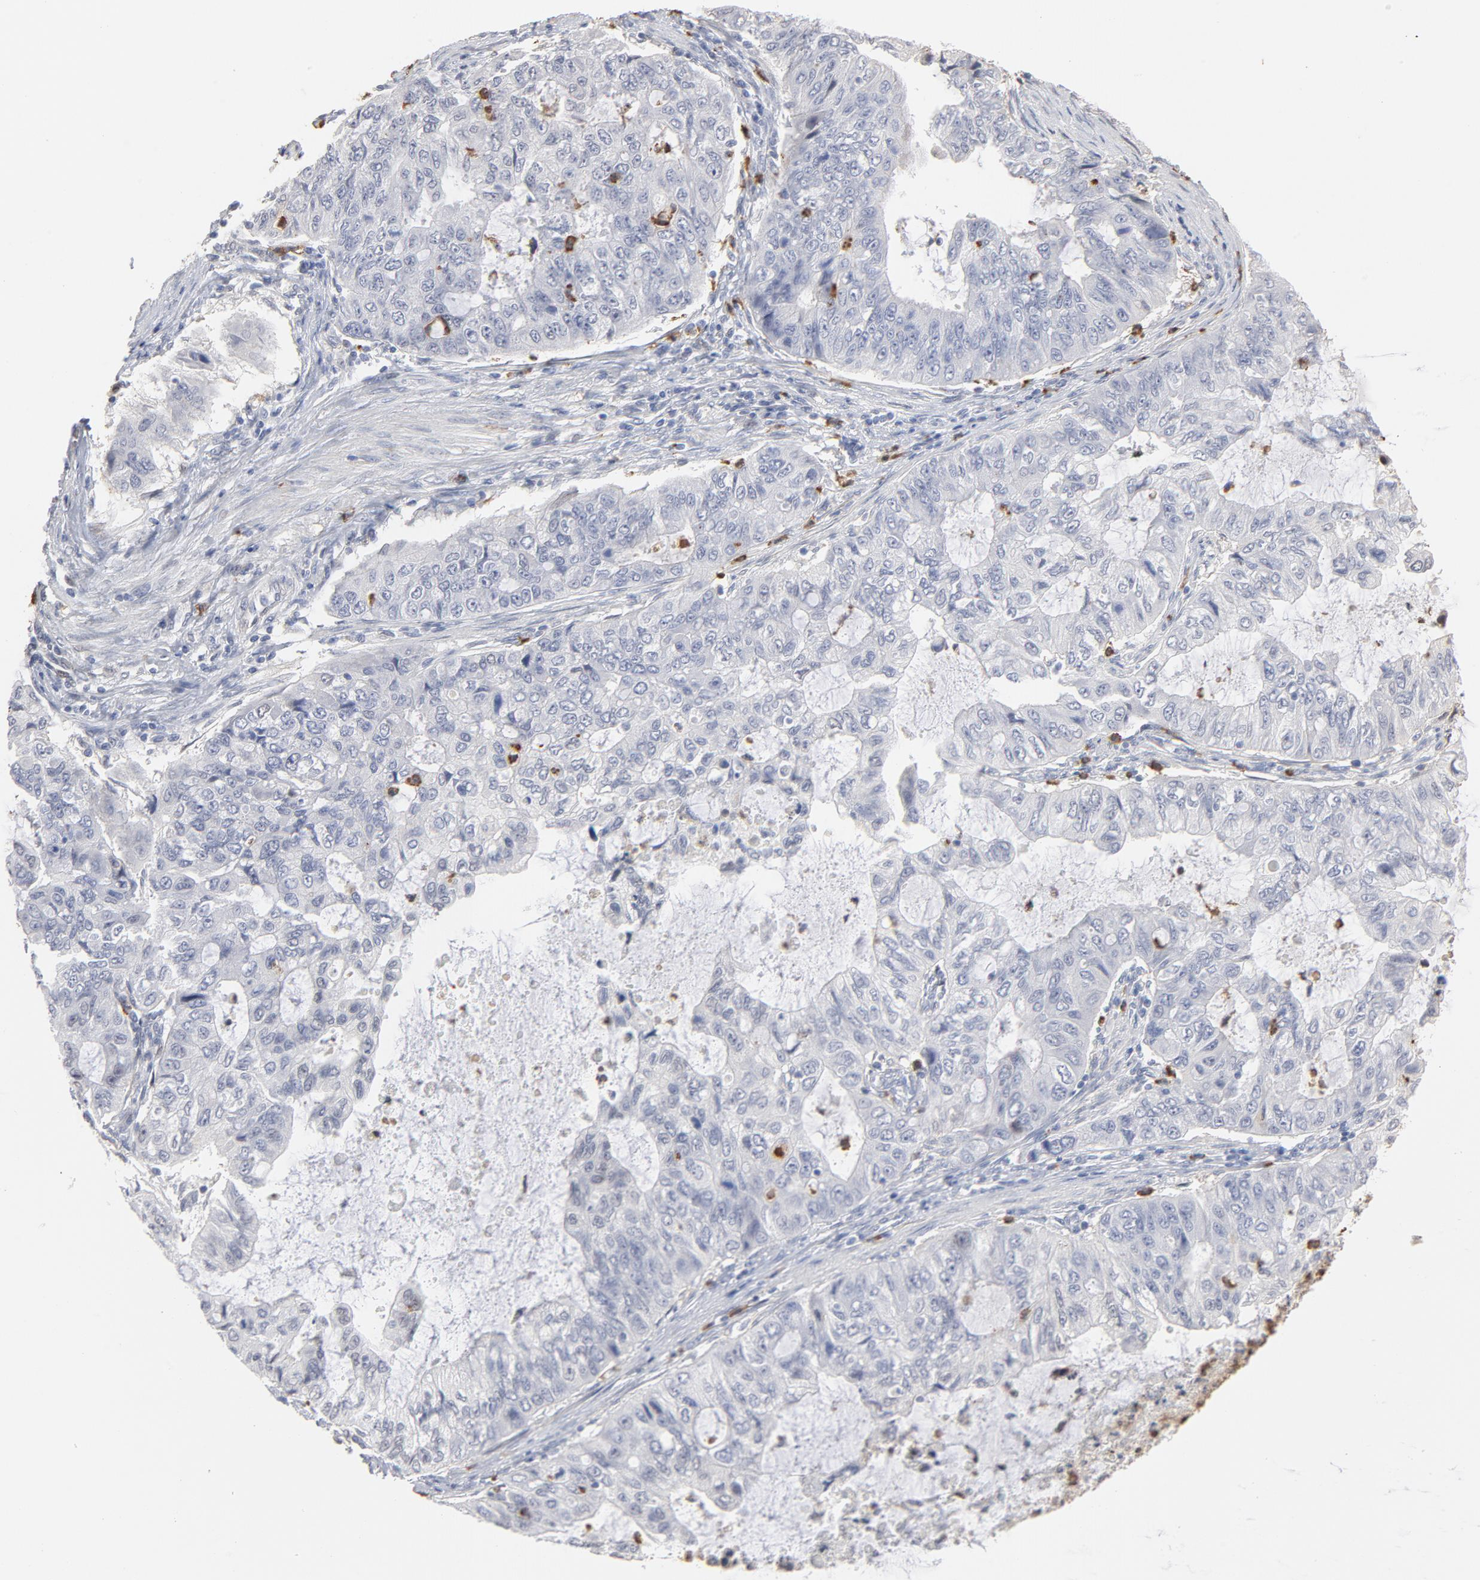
{"staining": {"intensity": "negative", "quantity": "none", "location": "none"}, "tissue": "stomach cancer", "cell_type": "Tumor cells", "image_type": "cancer", "snomed": [{"axis": "morphology", "description": "Adenocarcinoma, NOS"}, {"axis": "topography", "description": "Stomach, upper"}], "caption": "There is no significant expression in tumor cells of stomach adenocarcinoma.", "gene": "PNMA1", "patient": {"sex": "female", "age": 52}}